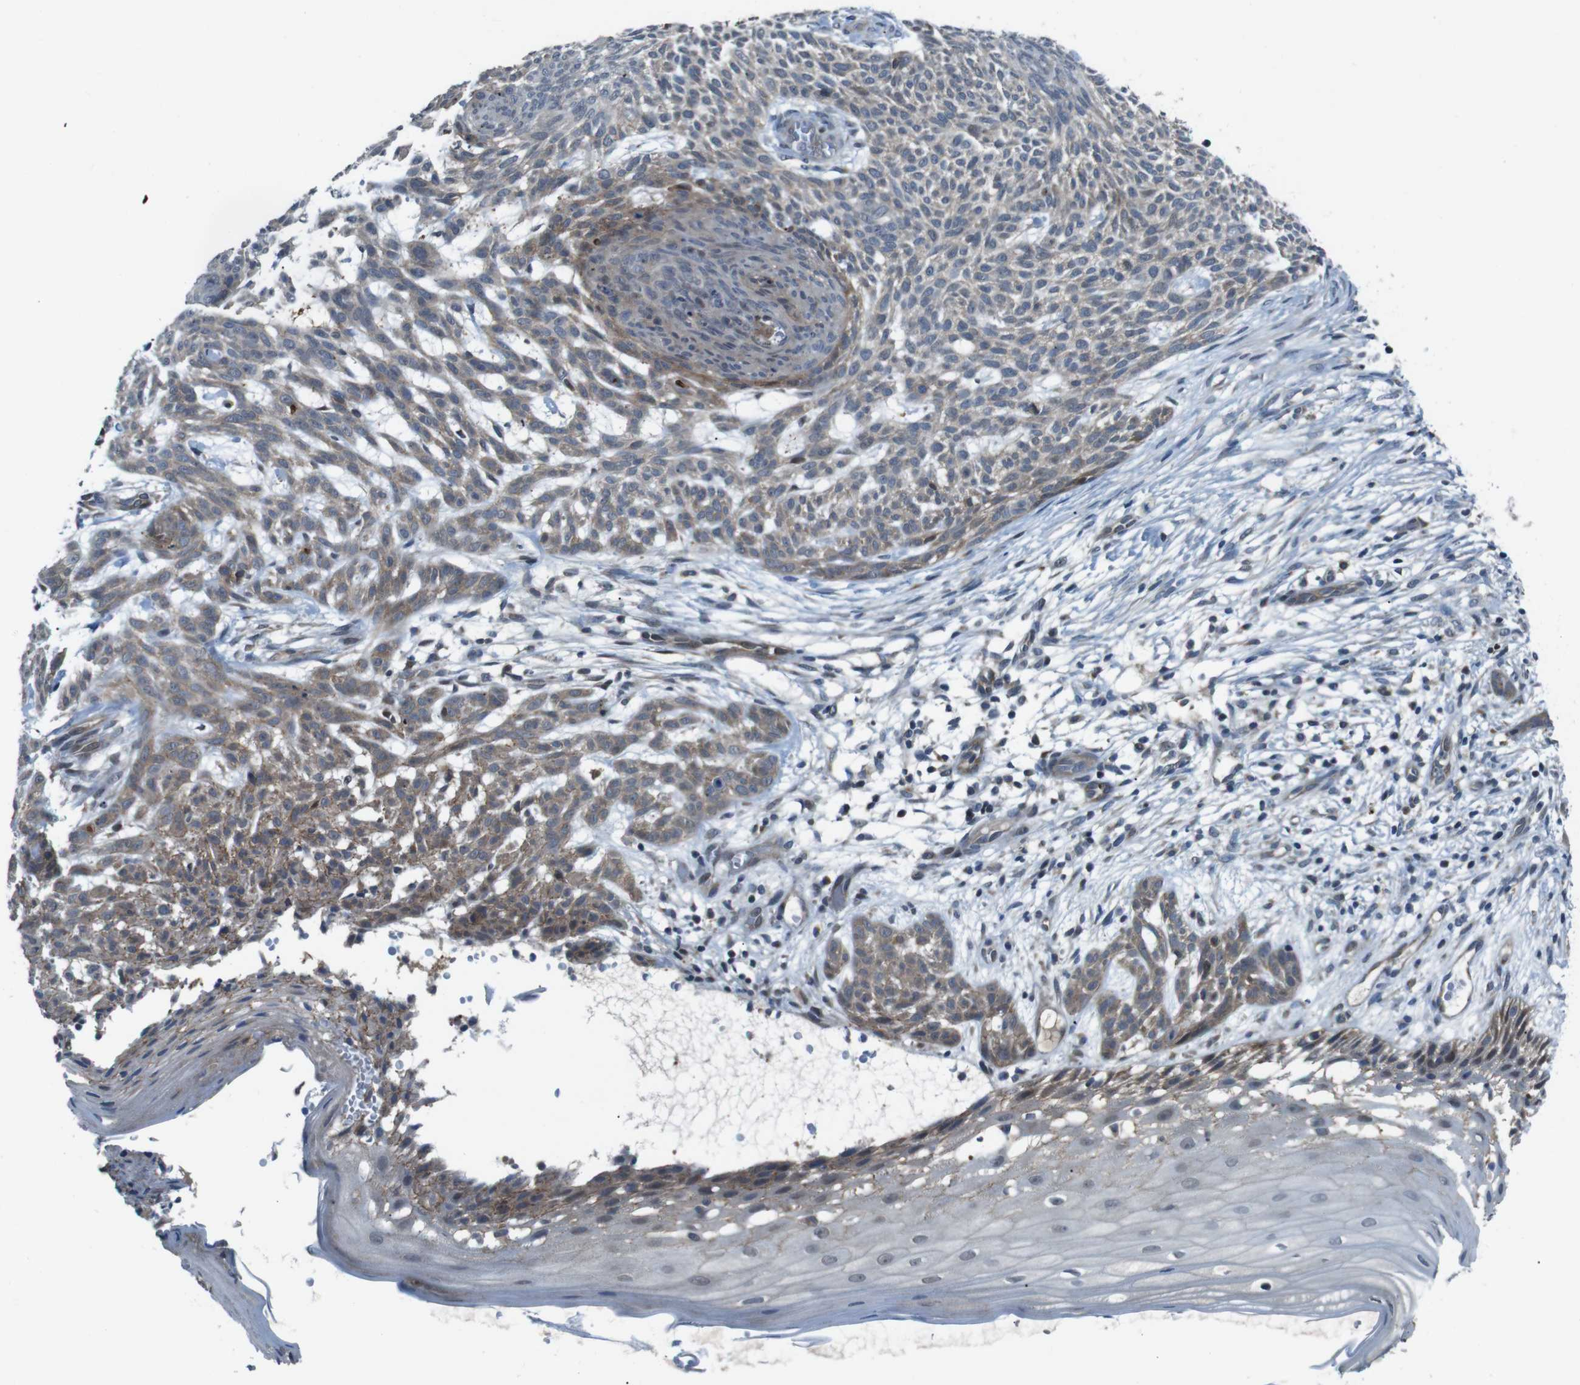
{"staining": {"intensity": "weak", "quantity": ">75%", "location": "cytoplasmic/membranous"}, "tissue": "skin cancer", "cell_type": "Tumor cells", "image_type": "cancer", "snomed": [{"axis": "morphology", "description": "Basal cell carcinoma"}, {"axis": "topography", "description": "Skin"}], "caption": "Tumor cells reveal low levels of weak cytoplasmic/membranous expression in approximately >75% of cells in human skin cancer (basal cell carcinoma).", "gene": "LRP5", "patient": {"sex": "female", "age": 59}}